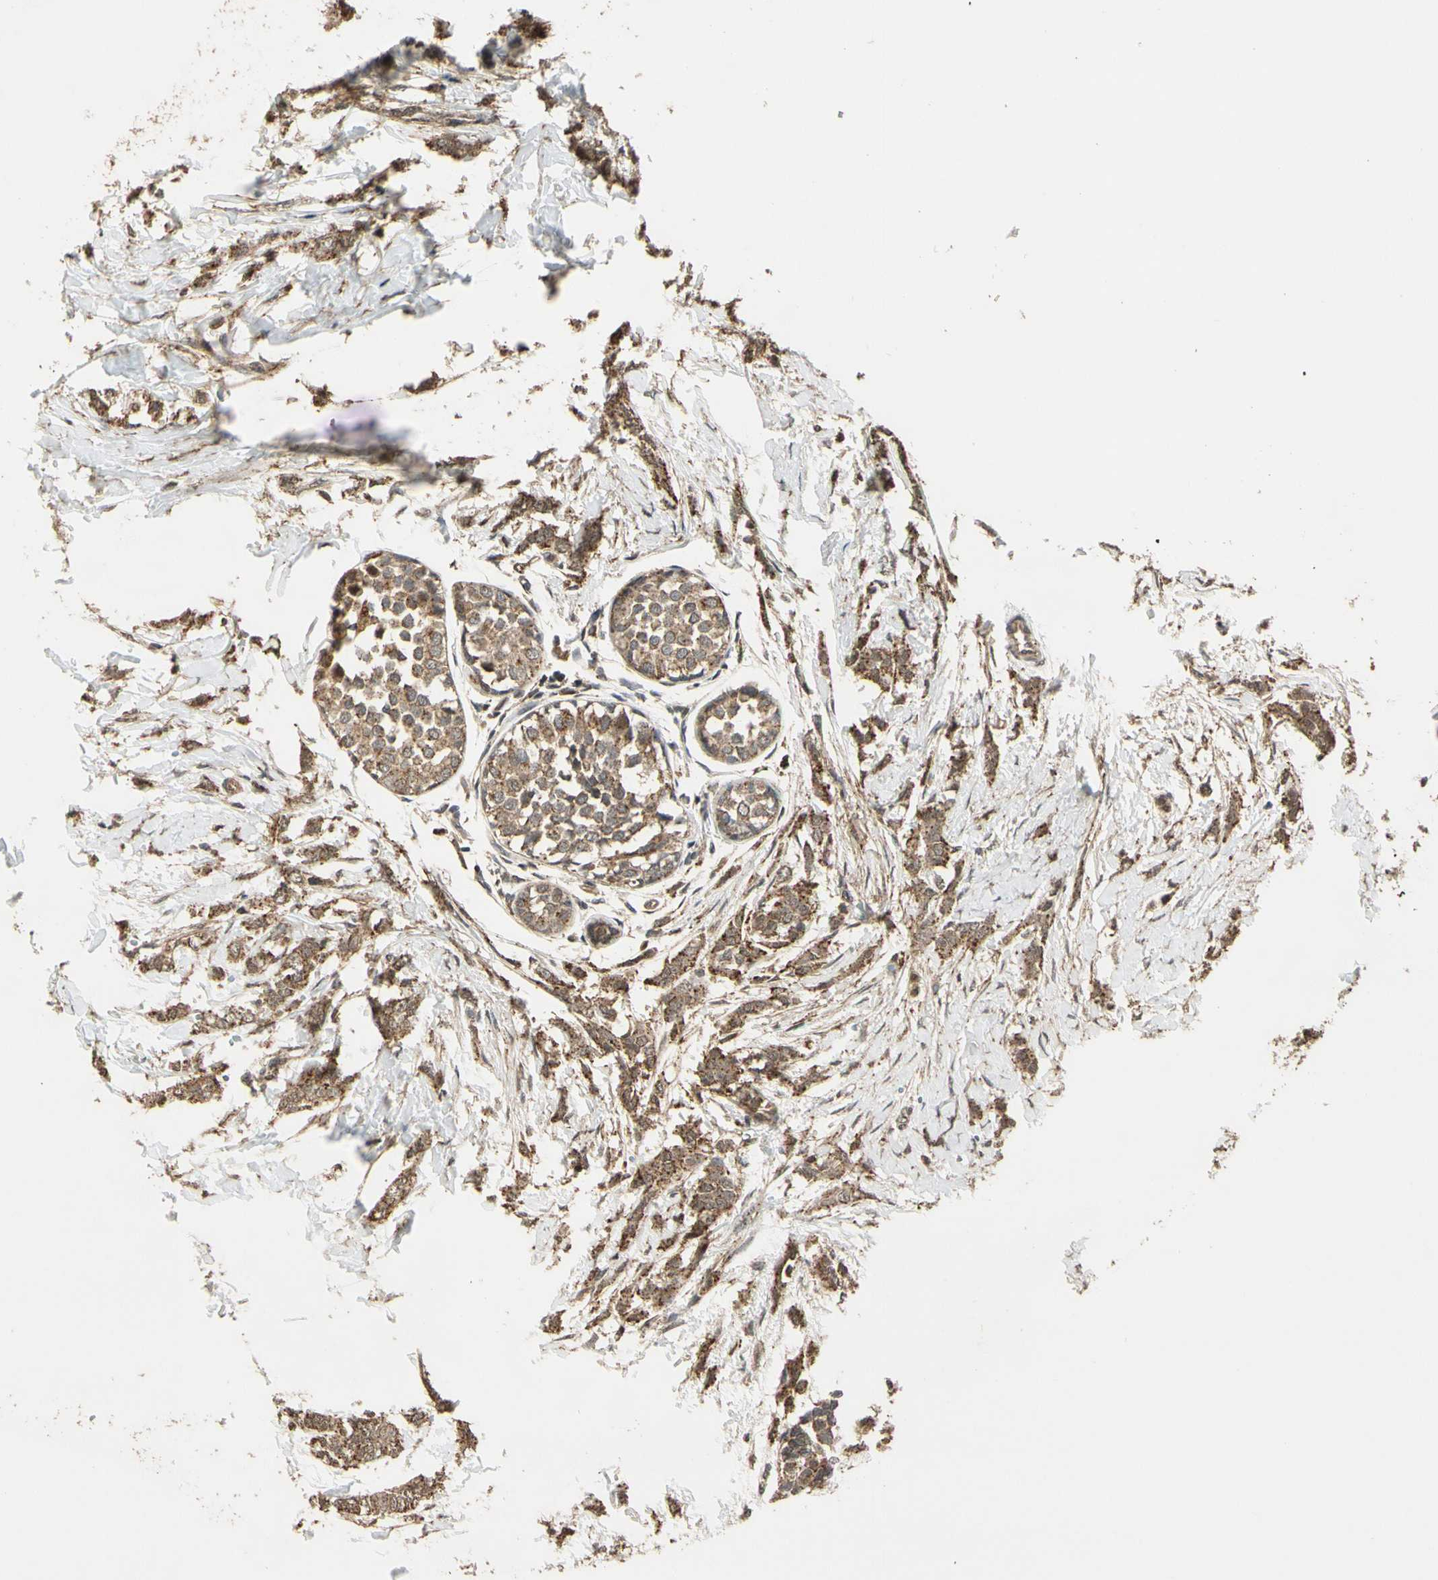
{"staining": {"intensity": "moderate", "quantity": ">75%", "location": "cytoplasmic/membranous"}, "tissue": "breast cancer", "cell_type": "Tumor cells", "image_type": "cancer", "snomed": [{"axis": "morphology", "description": "Lobular carcinoma, in situ"}, {"axis": "morphology", "description": "Lobular carcinoma"}, {"axis": "topography", "description": "Breast"}], "caption": "Breast cancer stained for a protein (brown) demonstrates moderate cytoplasmic/membranous positive positivity in approximately >75% of tumor cells.", "gene": "LAMTOR1", "patient": {"sex": "female", "age": 41}}